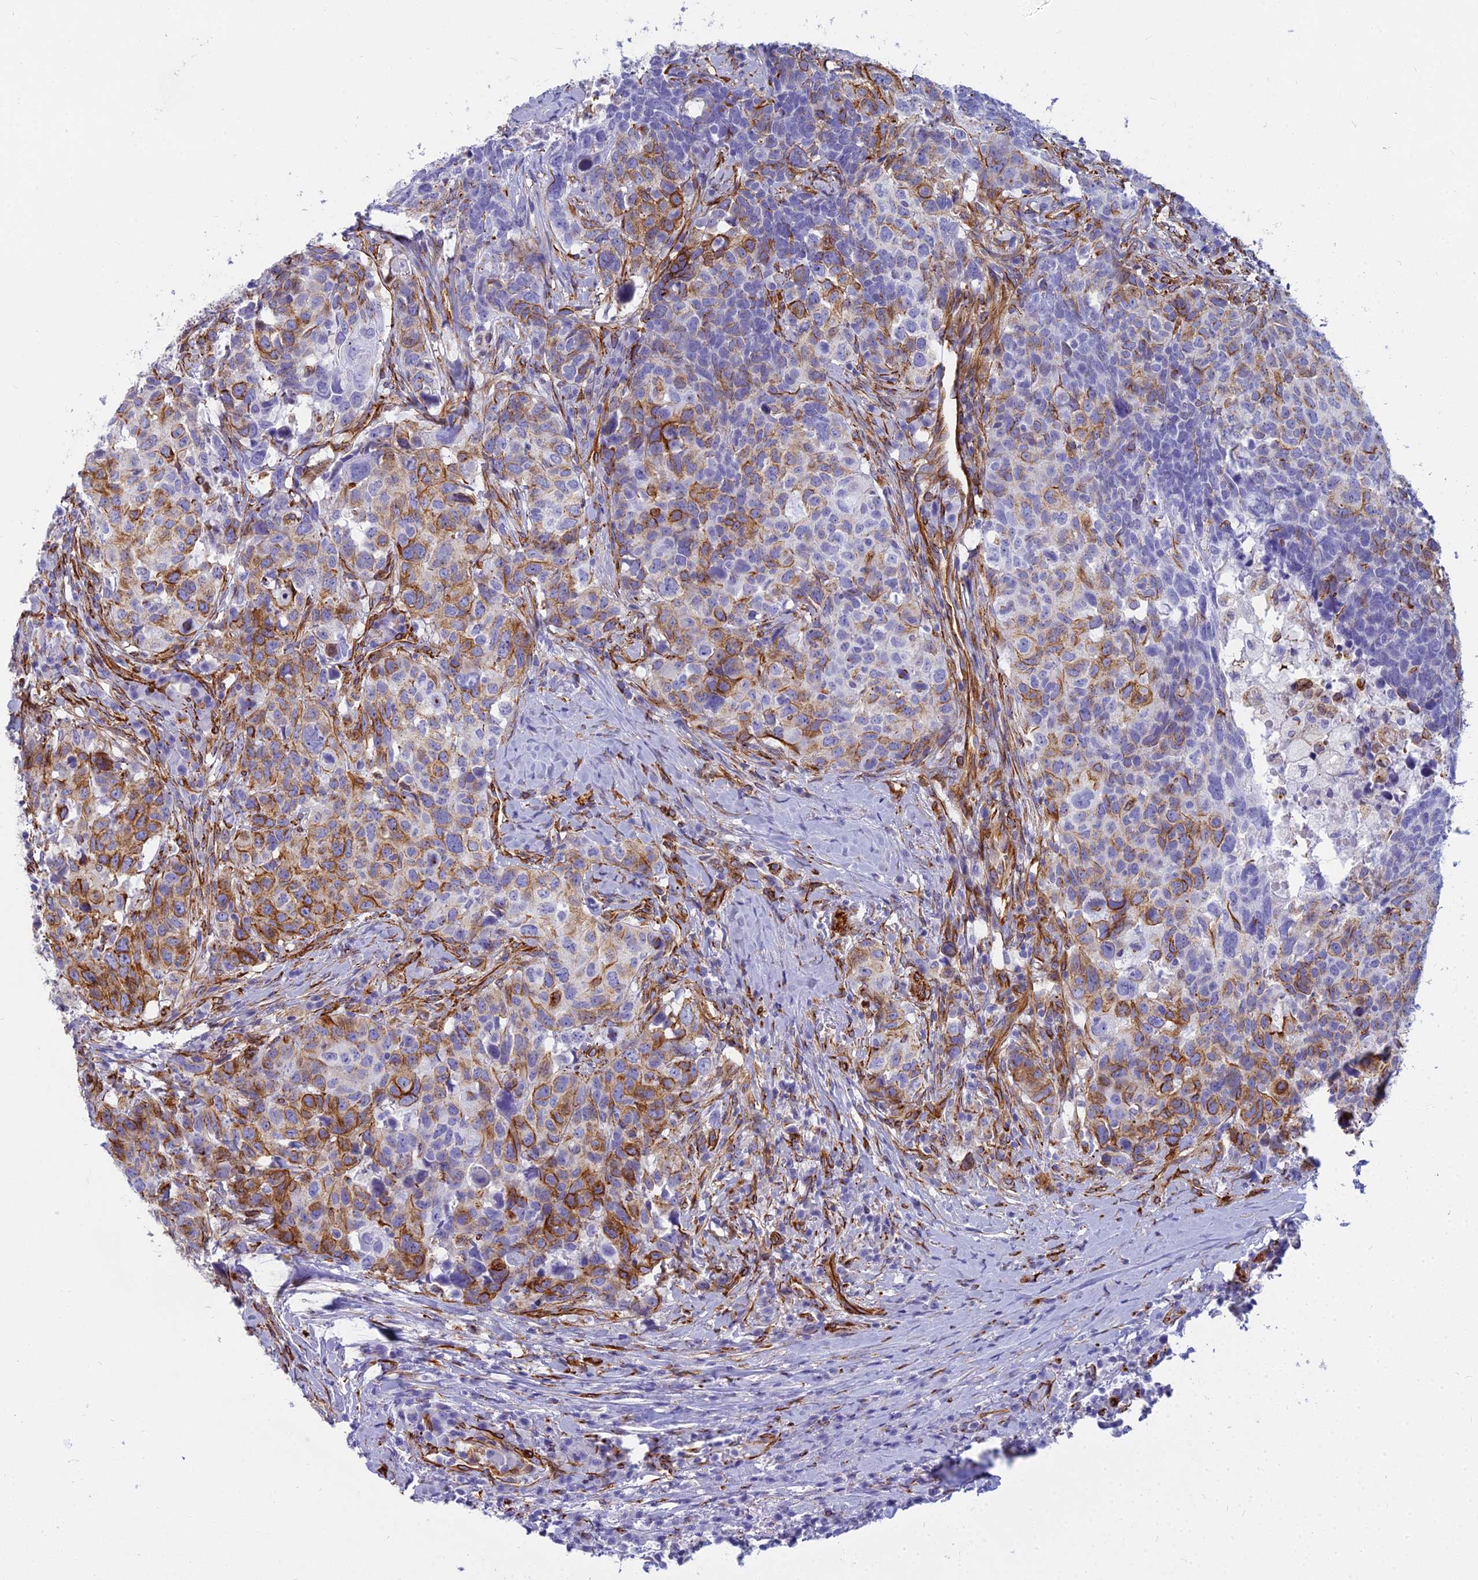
{"staining": {"intensity": "strong", "quantity": "25%-75%", "location": "cytoplasmic/membranous"}, "tissue": "head and neck cancer", "cell_type": "Tumor cells", "image_type": "cancer", "snomed": [{"axis": "morphology", "description": "Squamous cell carcinoma, NOS"}, {"axis": "topography", "description": "Head-Neck"}], "caption": "Immunohistochemistry (DAB) staining of head and neck cancer demonstrates strong cytoplasmic/membranous protein expression in about 25%-75% of tumor cells.", "gene": "EVI2A", "patient": {"sex": "male", "age": 66}}